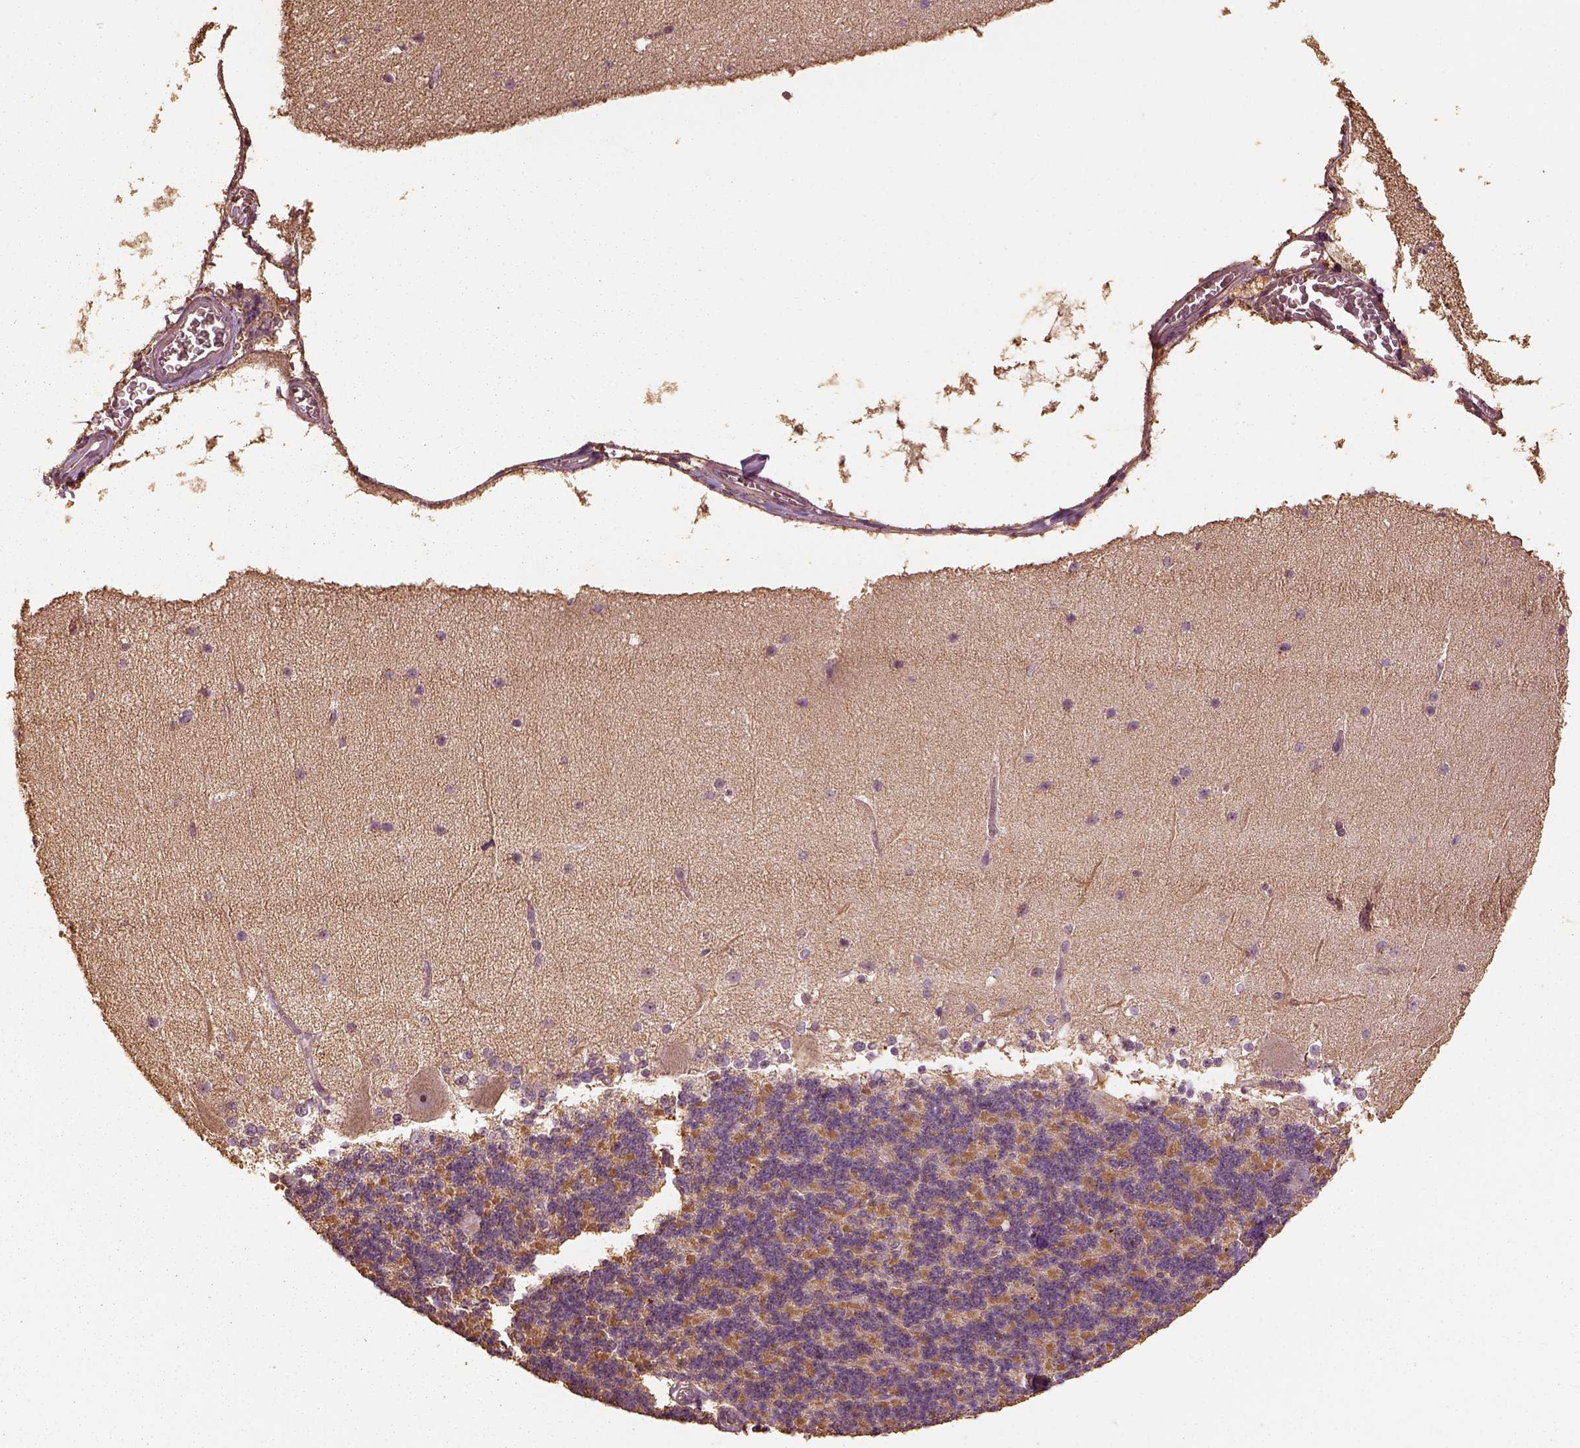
{"staining": {"intensity": "moderate", "quantity": ">75%", "location": "cytoplasmic/membranous"}, "tissue": "cerebellum", "cell_type": "Cells in granular layer", "image_type": "normal", "snomed": [{"axis": "morphology", "description": "Normal tissue, NOS"}, {"axis": "topography", "description": "Cerebellum"}], "caption": "Immunohistochemical staining of normal human cerebellum reveals >75% levels of moderate cytoplasmic/membranous protein staining in approximately >75% of cells in granular layer.", "gene": "PTGES2", "patient": {"sex": "female", "age": 19}}